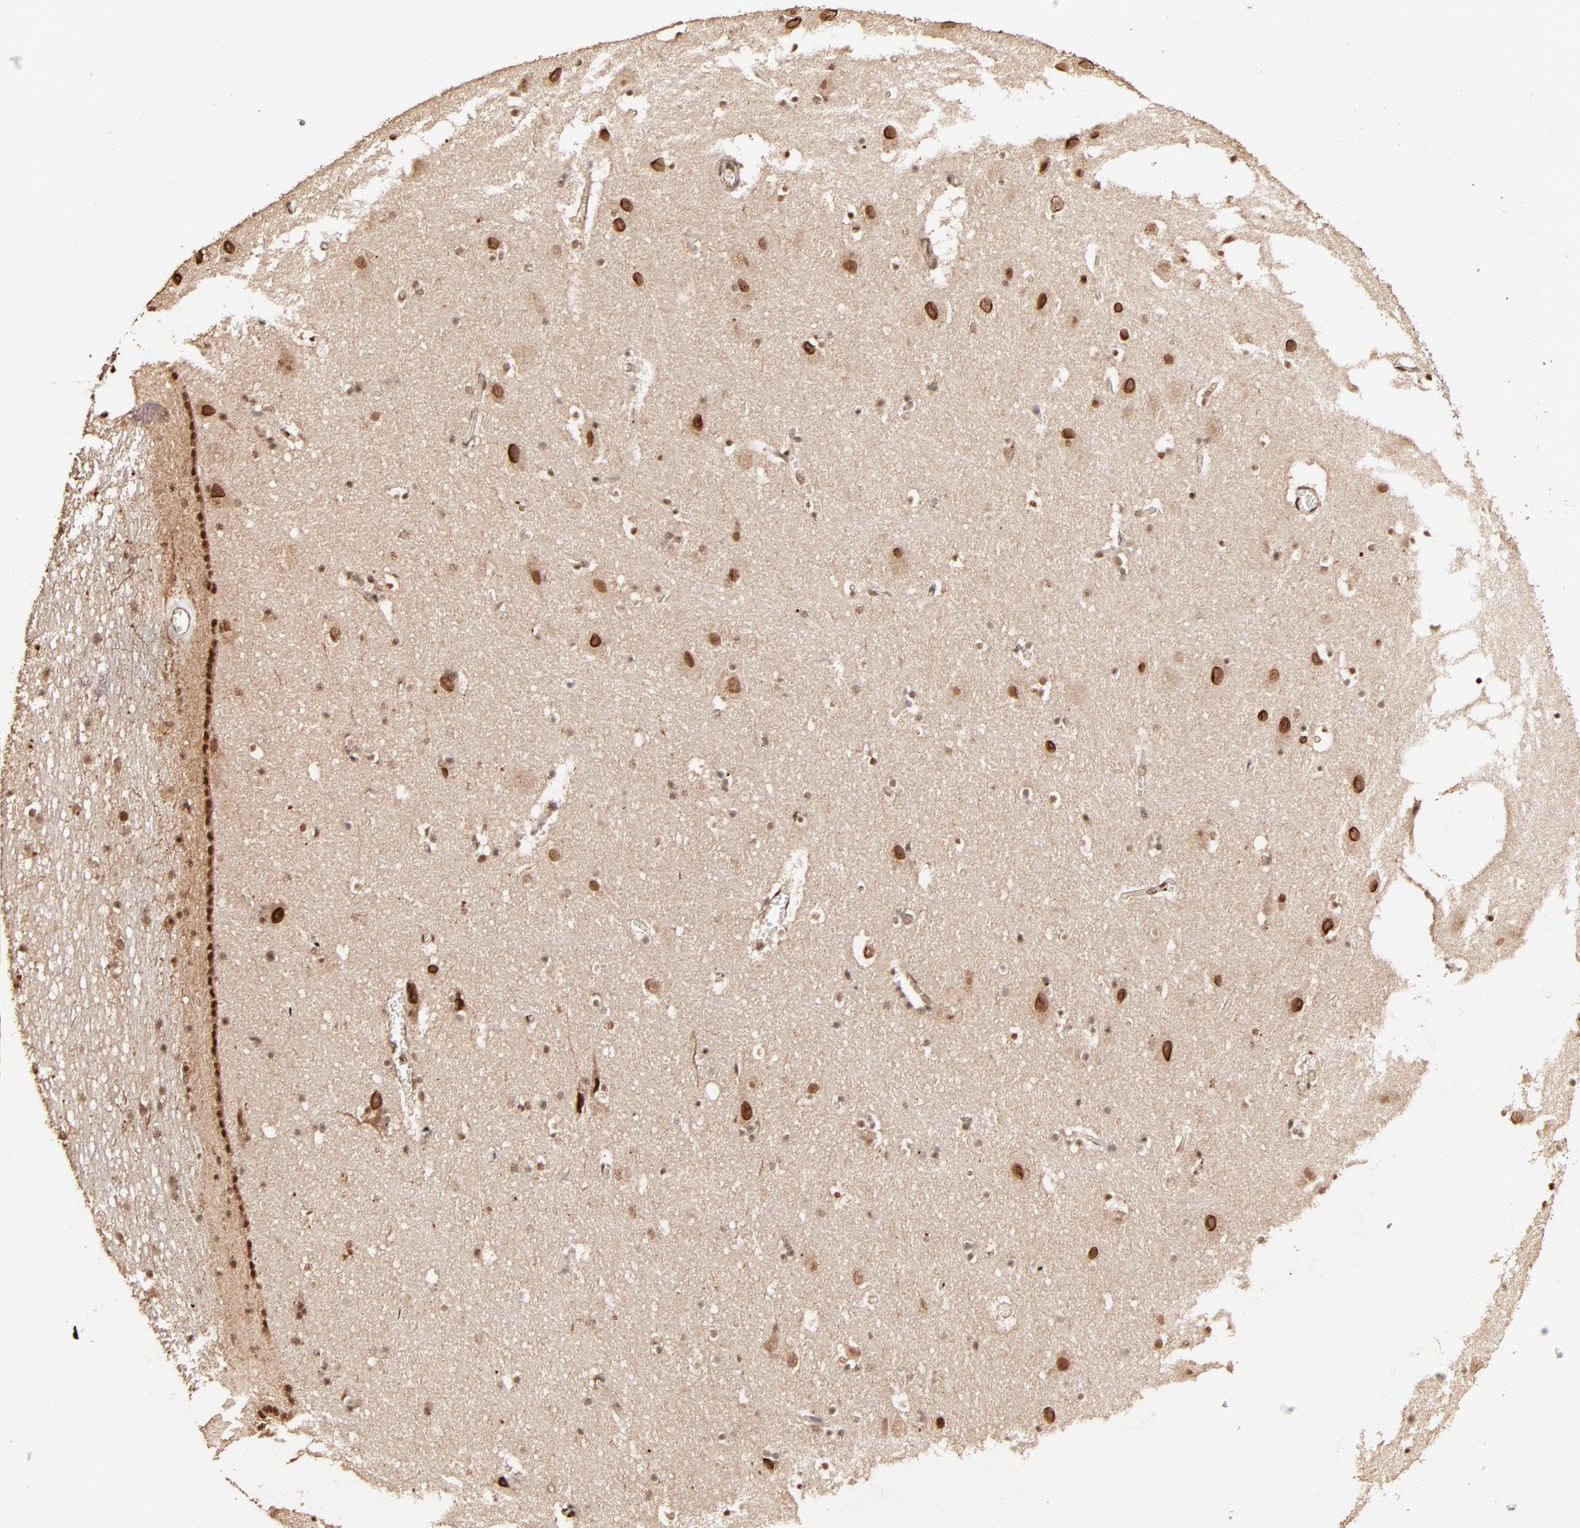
{"staining": {"intensity": "weak", "quantity": "25%-75%", "location": "nuclear"}, "tissue": "hippocampus", "cell_type": "Glial cells", "image_type": "normal", "snomed": [{"axis": "morphology", "description": "Normal tissue, NOS"}, {"axis": "topography", "description": "Hippocampus"}], "caption": "Hippocampus stained with DAB immunohistochemistry (IHC) shows low levels of weak nuclear expression in approximately 25%-75% of glial cells. The protein is stained brown, and the nuclei are stained in blue (DAB (3,3'-diaminobenzidine) IHC with brightfield microscopy, high magnification).", "gene": "FAM227A", "patient": {"sex": "male", "age": 45}}